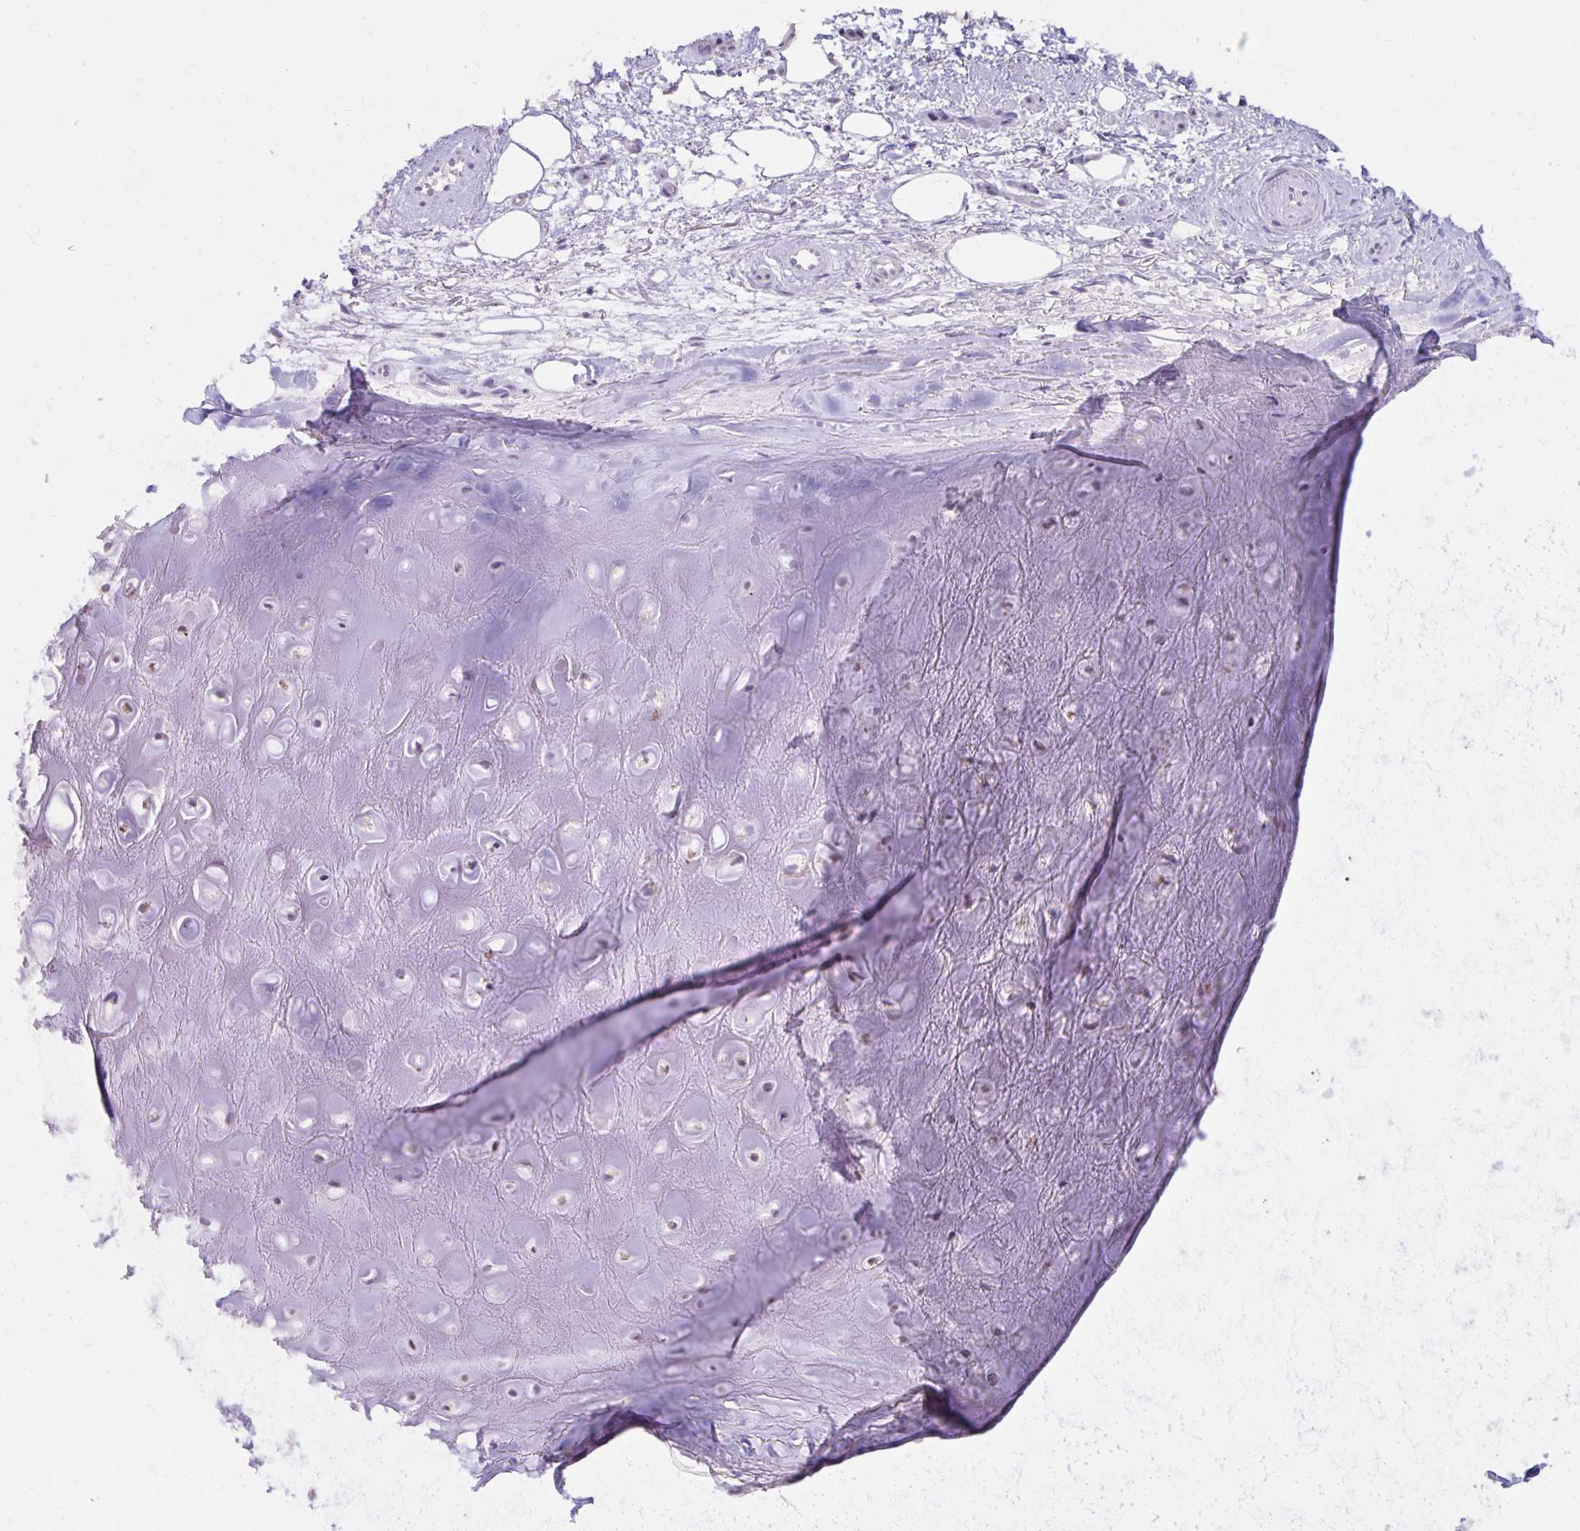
{"staining": {"intensity": "moderate", "quantity": "<25%", "location": "cytoplasmic/membranous"}, "tissue": "adipose tissue", "cell_type": "Adipocytes", "image_type": "normal", "snomed": [{"axis": "morphology", "description": "Normal tissue, NOS"}, {"axis": "topography", "description": "Cartilage tissue"}], "caption": "Adipocytes exhibit low levels of moderate cytoplasmic/membranous positivity in about <25% of cells in benign human adipose tissue.", "gene": "IER3", "patient": {"sex": "male", "age": 65}}